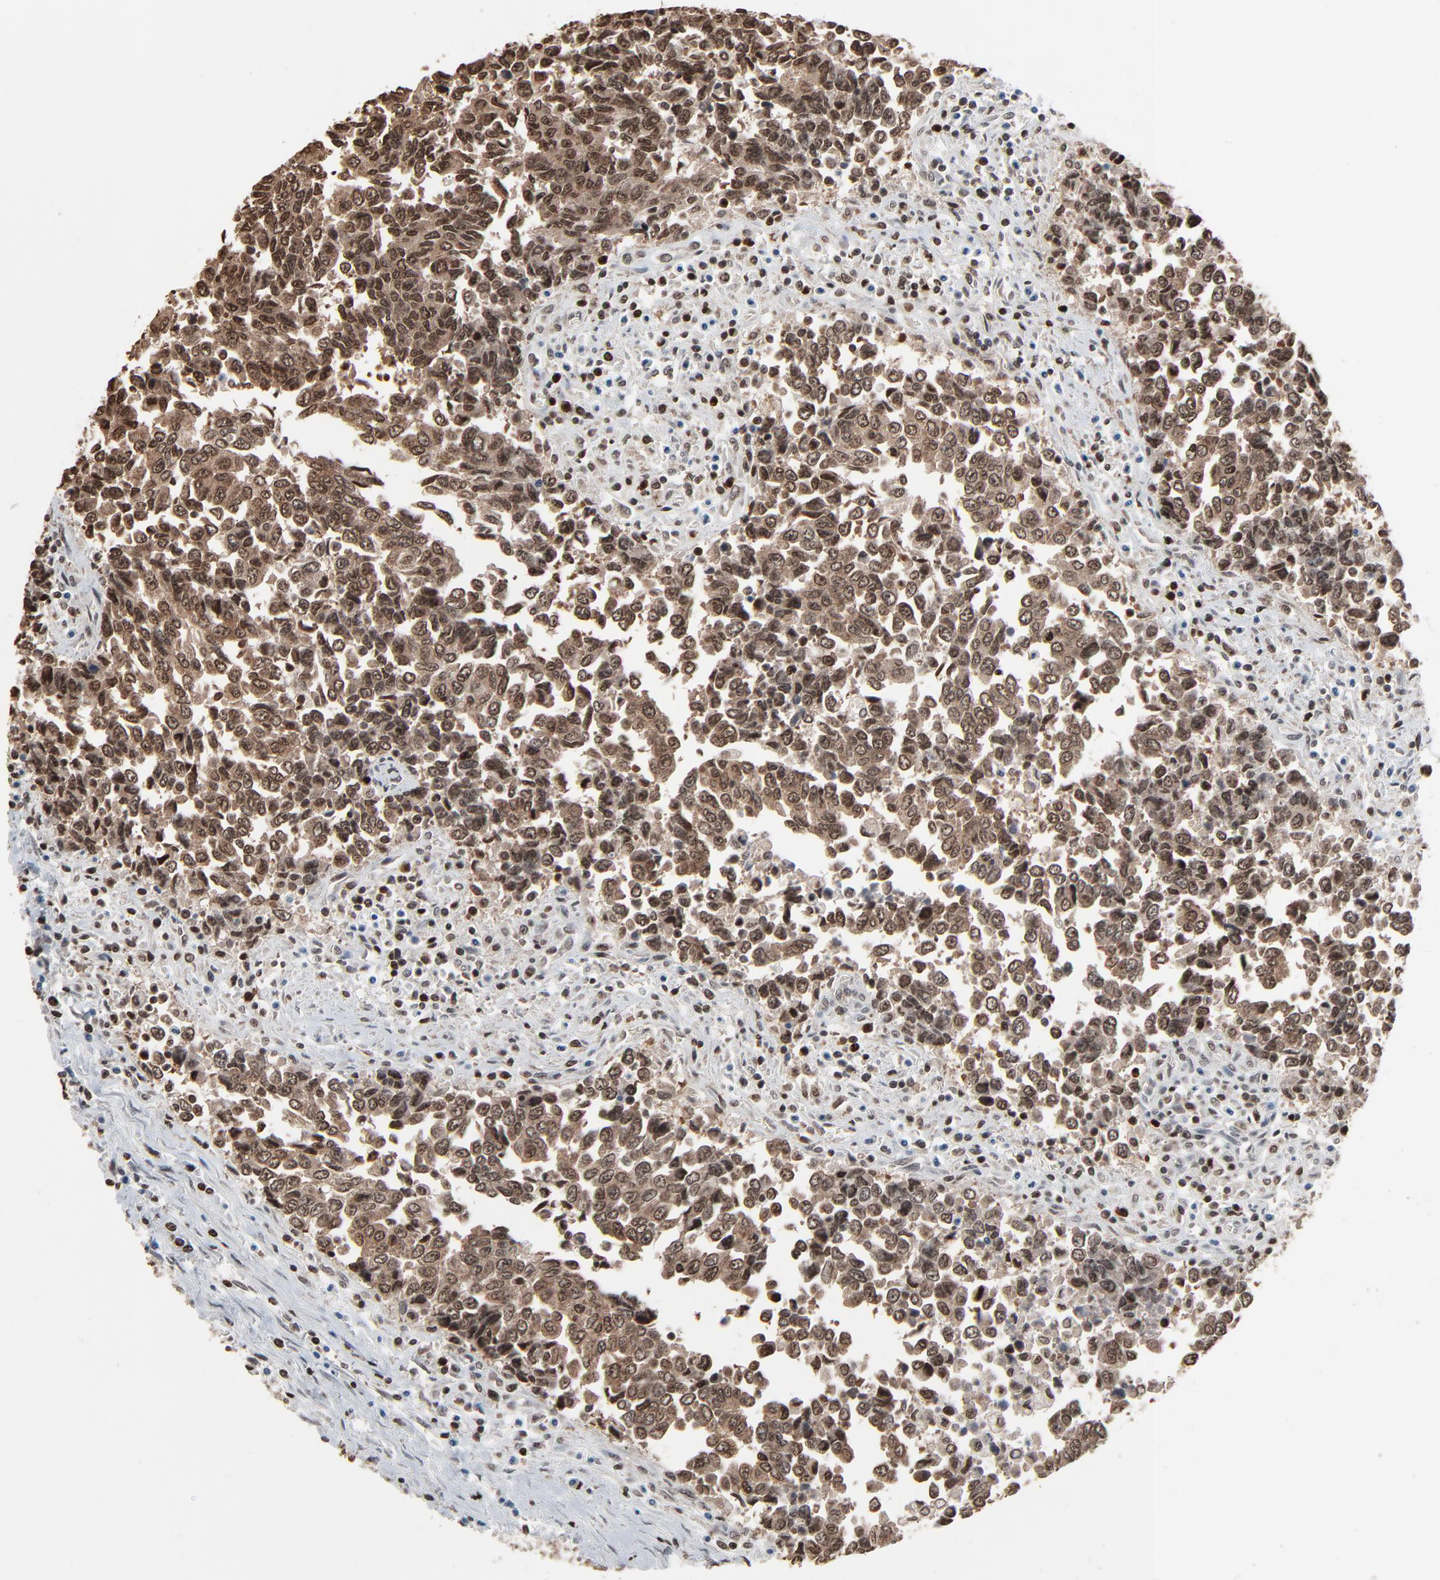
{"staining": {"intensity": "moderate", "quantity": ">75%", "location": "cytoplasmic/membranous,nuclear"}, "tissue": "urothelial cancer", "cell_type": "Tumor cells", "image_type": "cancer", "snomed": [{"axis": "morphology", "description": "Urothelial carcinoma, High grade"}, {"axis": "topography", "description": "Urinary bladder"}], "caption": "High-grade urothelial carcinoma was stained to show a protein in brown. There is medium levels of moderate cytoplasmic/membranous and nuclear staining in approximately >75% of tumor cells.", "gene": "RPS6KA3", "patient": {"sex": "male", "age": 86}}